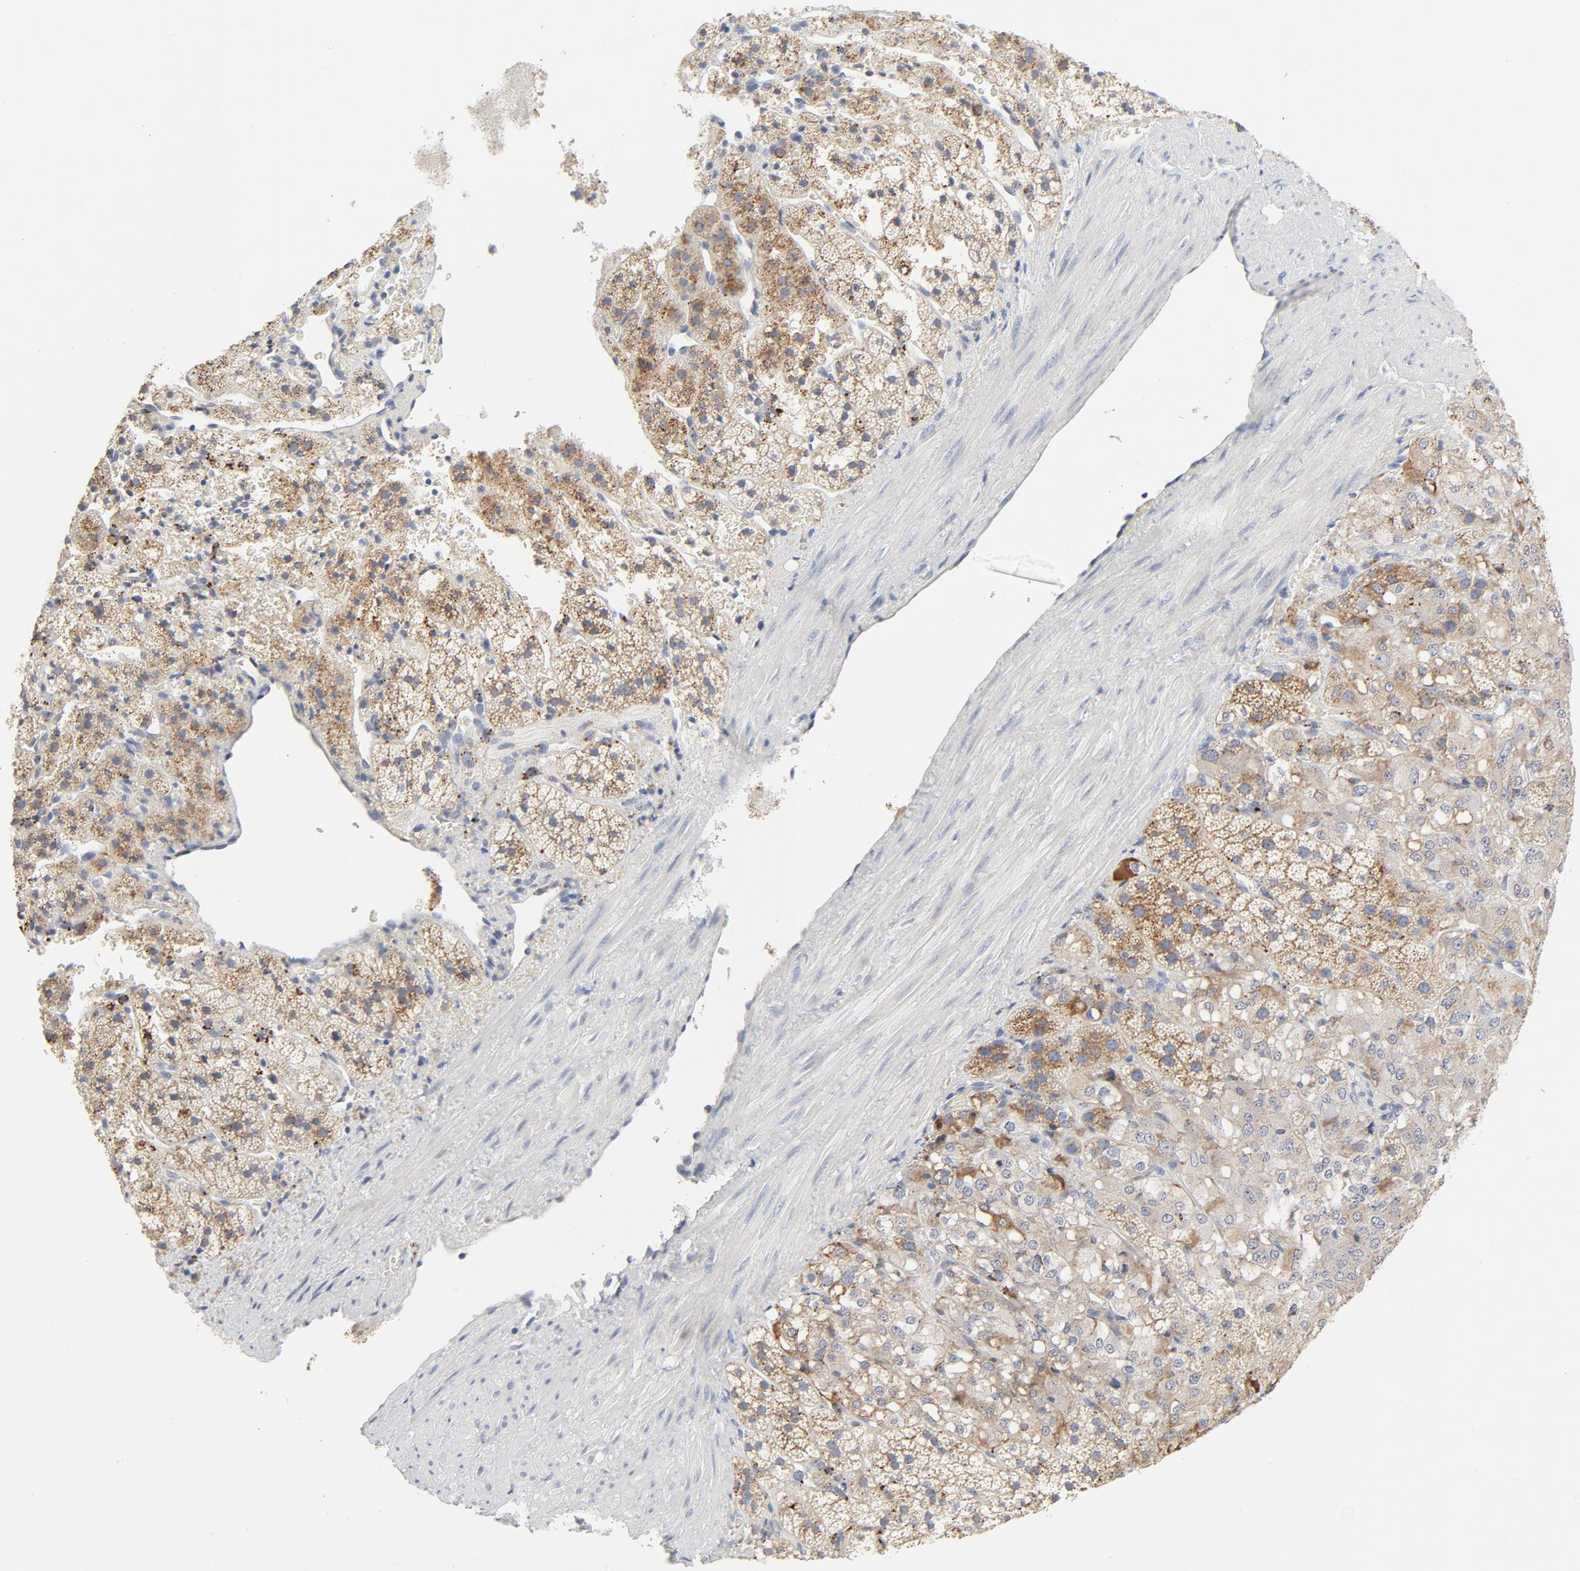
{"staining": {"intensity": "strong", "quantity": ">75%", "location": "cytoplasmic/membranous"}, "tissue": "adrenal gland", "cell_type": "Glandular cells", "image_type": "normal", "snomed": [{"axis": "morphology", "description": "Normal tissue, NOS"}, {"axis": "topography", "description": "Adrenal gland"}], "caption": "IHC staining of normal adrenal gland, which displays high levels of strong cytoplasmic/membranous expression in approximately >75% of glandular cells indicating strong cytoplasmic/membranous protein staining. The staining was performed using DAB (brown) for protein detection and nuclei were counterstained in hematoxylin (blue).", "gene": "MAGEB17", "patient": {"sex": "female", "age": 44}}